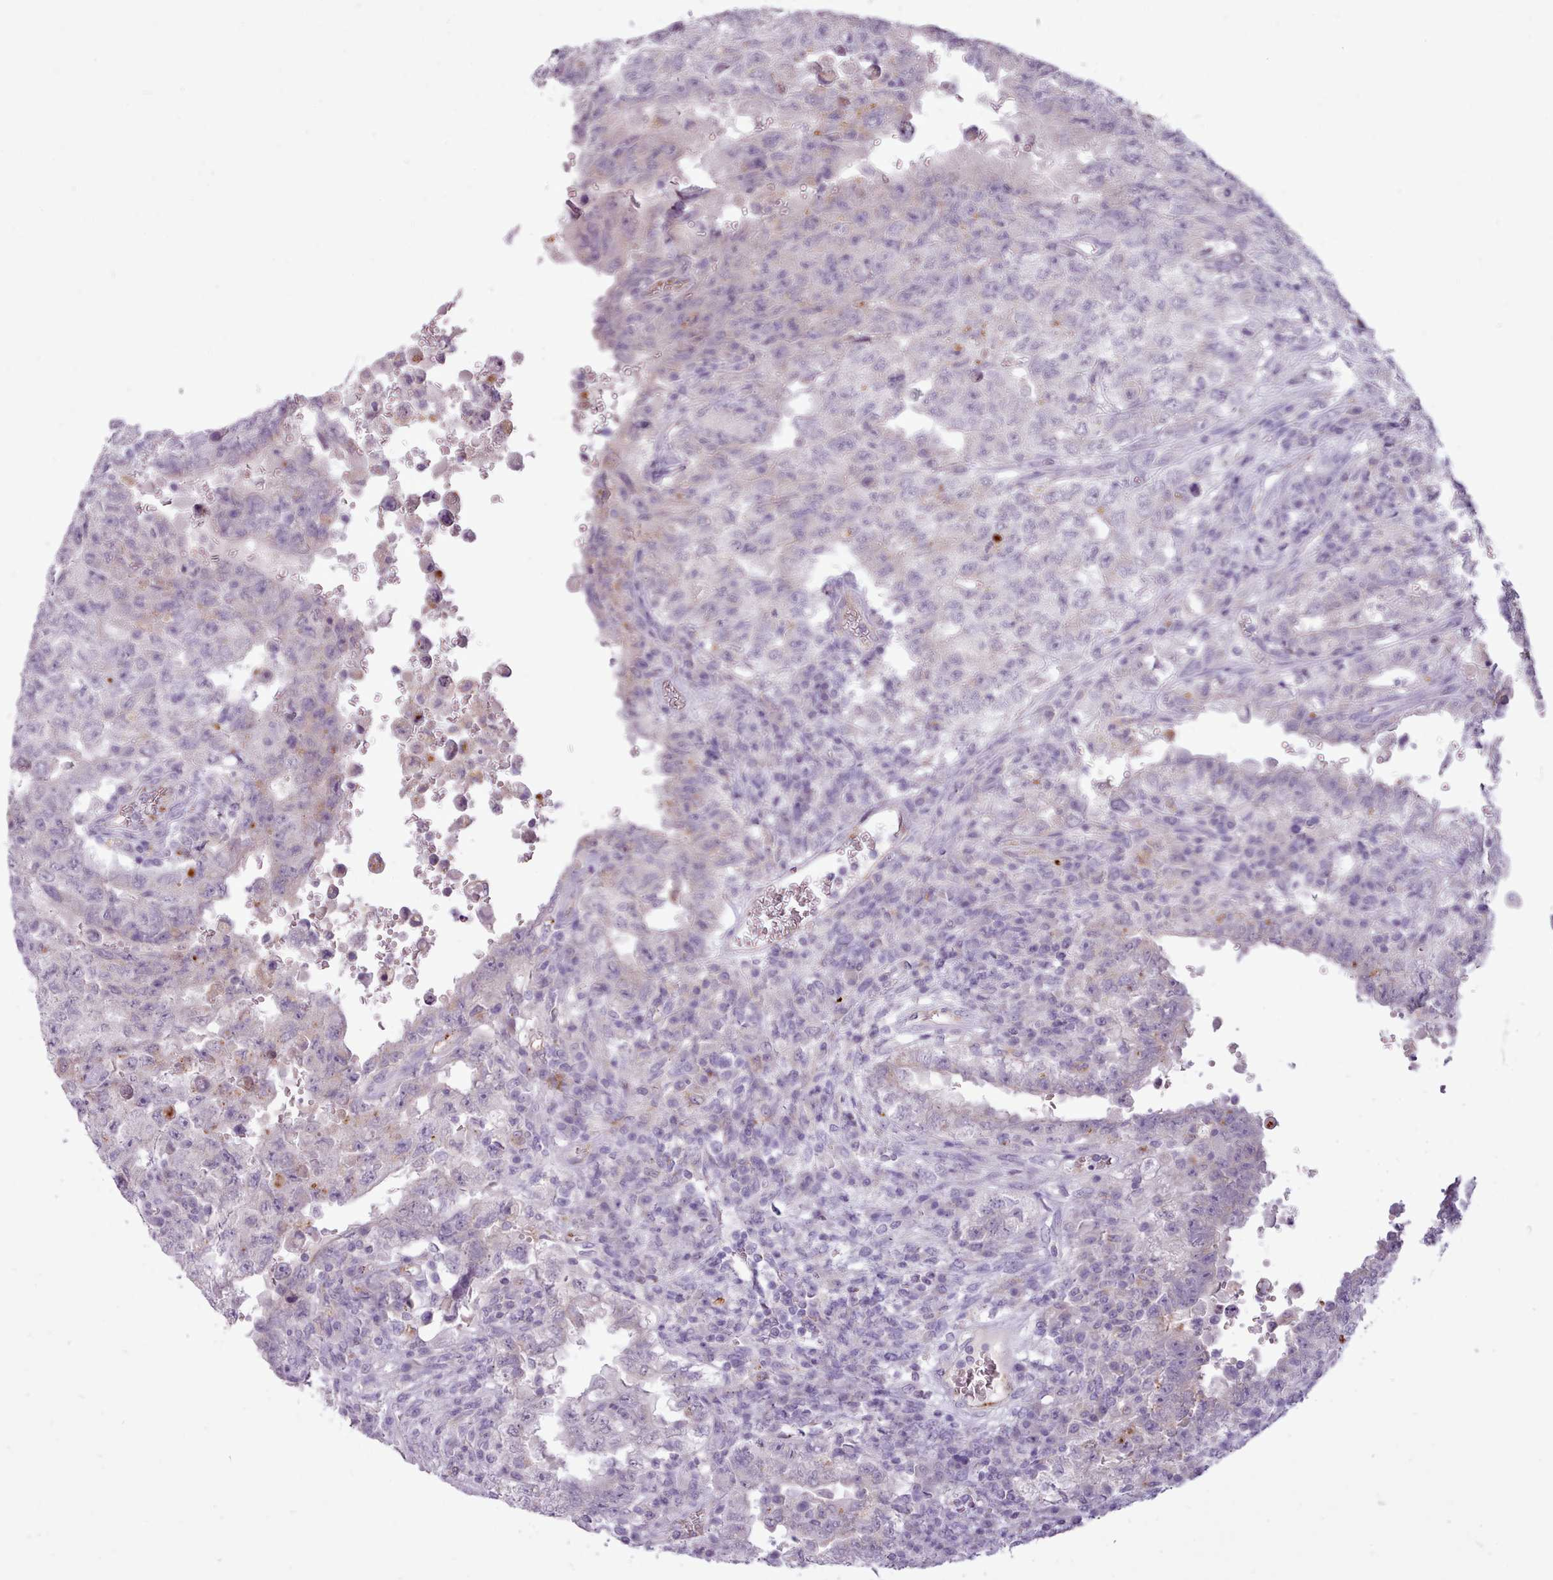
{"staining": {"intensity": "negative", "quantity": "none", "location": "none"}, "tissue": "testis cancer", "cell_type": "Tumor cells", "image_type": "cancer", "snomed": [{"axis": "morphology", "description": "Carcinoma, Embryonal, NOS"}, {"axis": "topography", "description": "Testis"}], "caption": "Testis embryonal carcinoma stained for a protein using immunohistochemistry (IHC) demonstrates no staining tumor cells.", "gene": "ATRAID", "patient": {"sex": "male", "age": 26}}